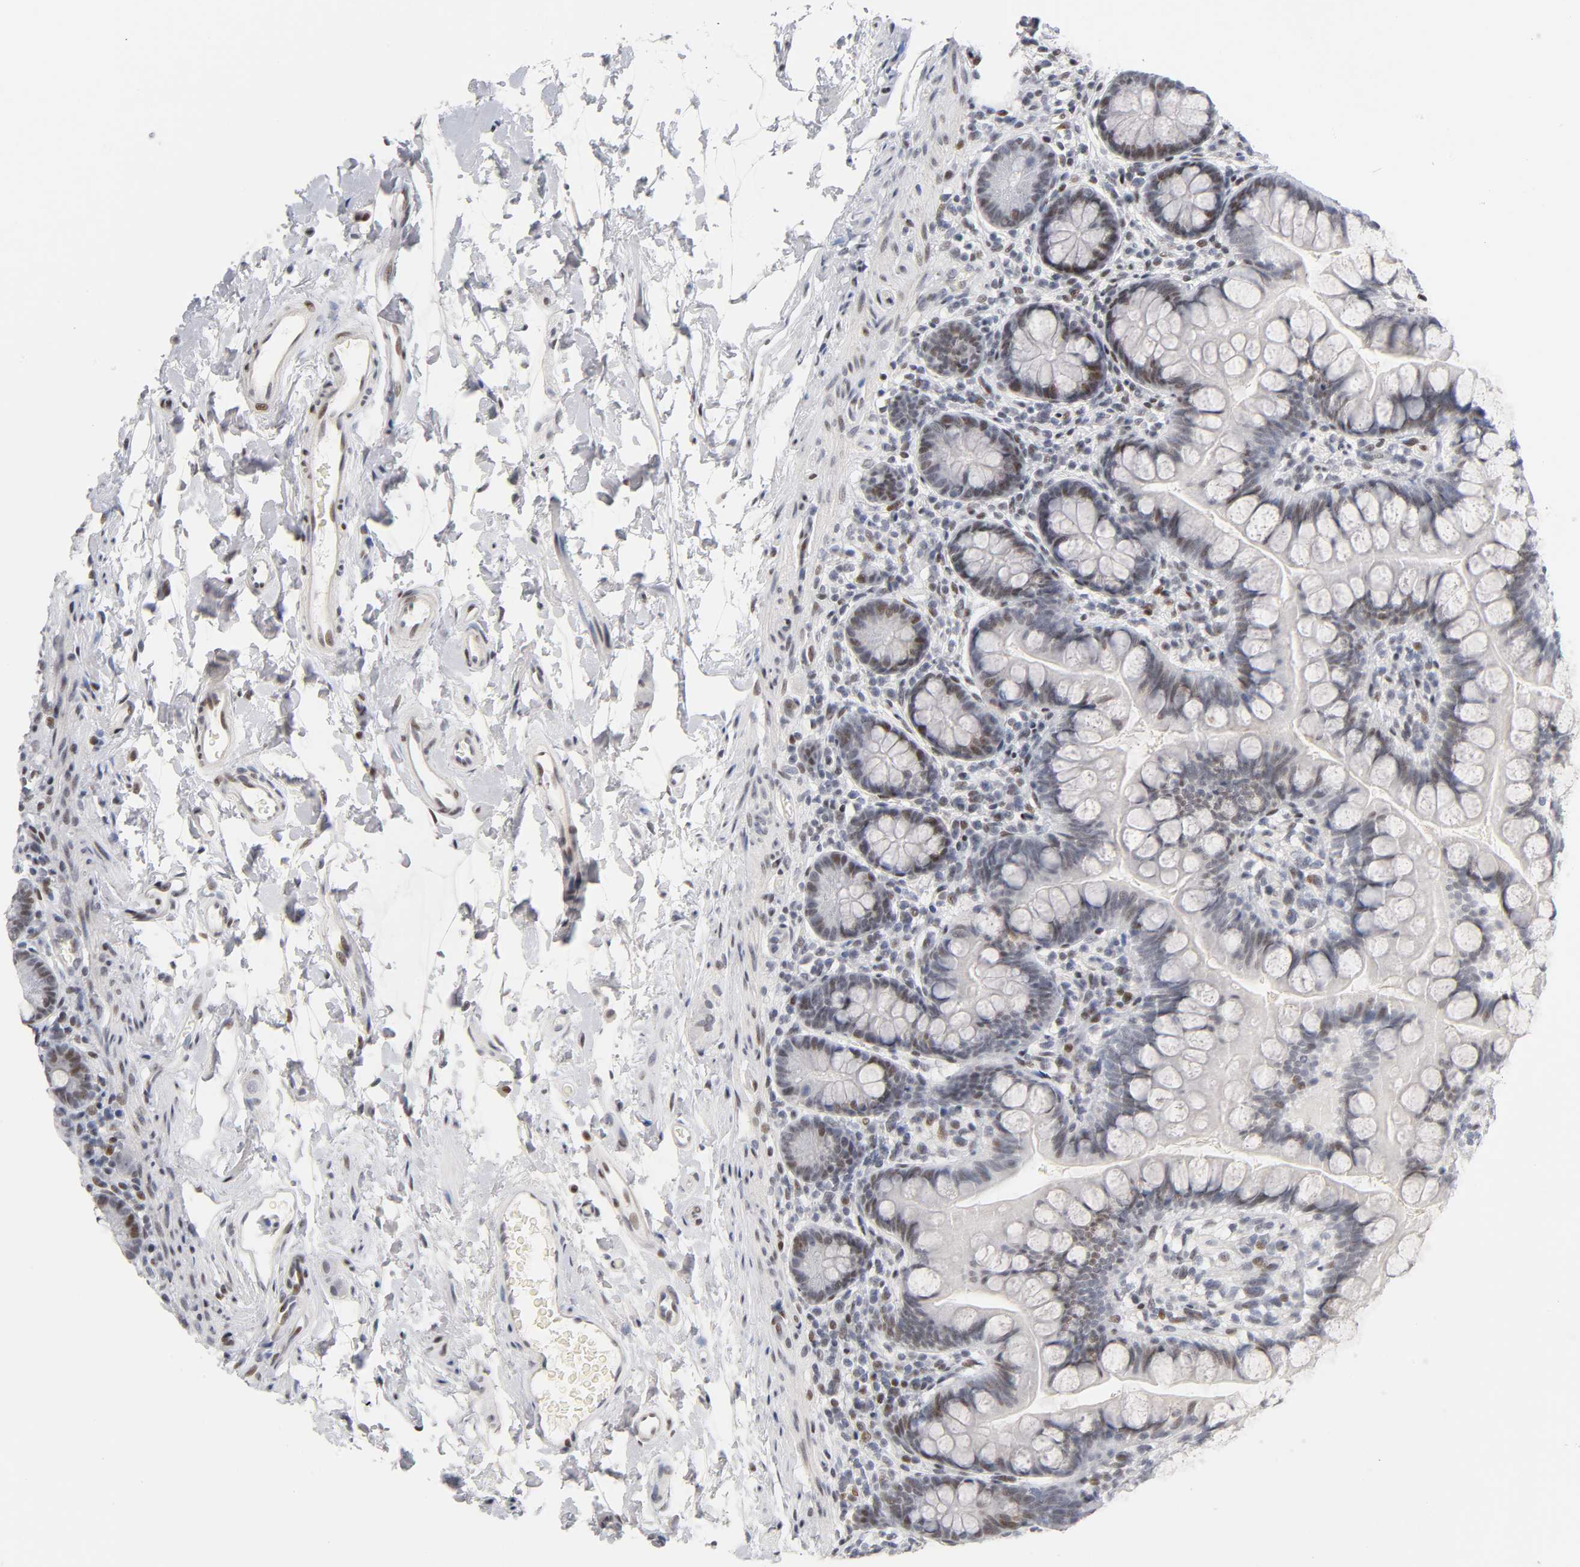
{"staining": {"intensity": "weak", "quantity": "25%-75%", "location": "nuclear"}, "tissue": "small intestine", "cell_type": "Glandular cells", "image_type": "normal", "snomed": [{"axis": "morphology", "description": "Normal tissue, NOS"}, {"axis": "topography", "description": "Small intestine"}], "caption": "This histopathology image displays IHC staining of normal human small intestine, with low weak nuclear staining in about 25%-75% of glandular cells.", "gene": "SP3", "patient": {"sex": "female", "age": 58}}